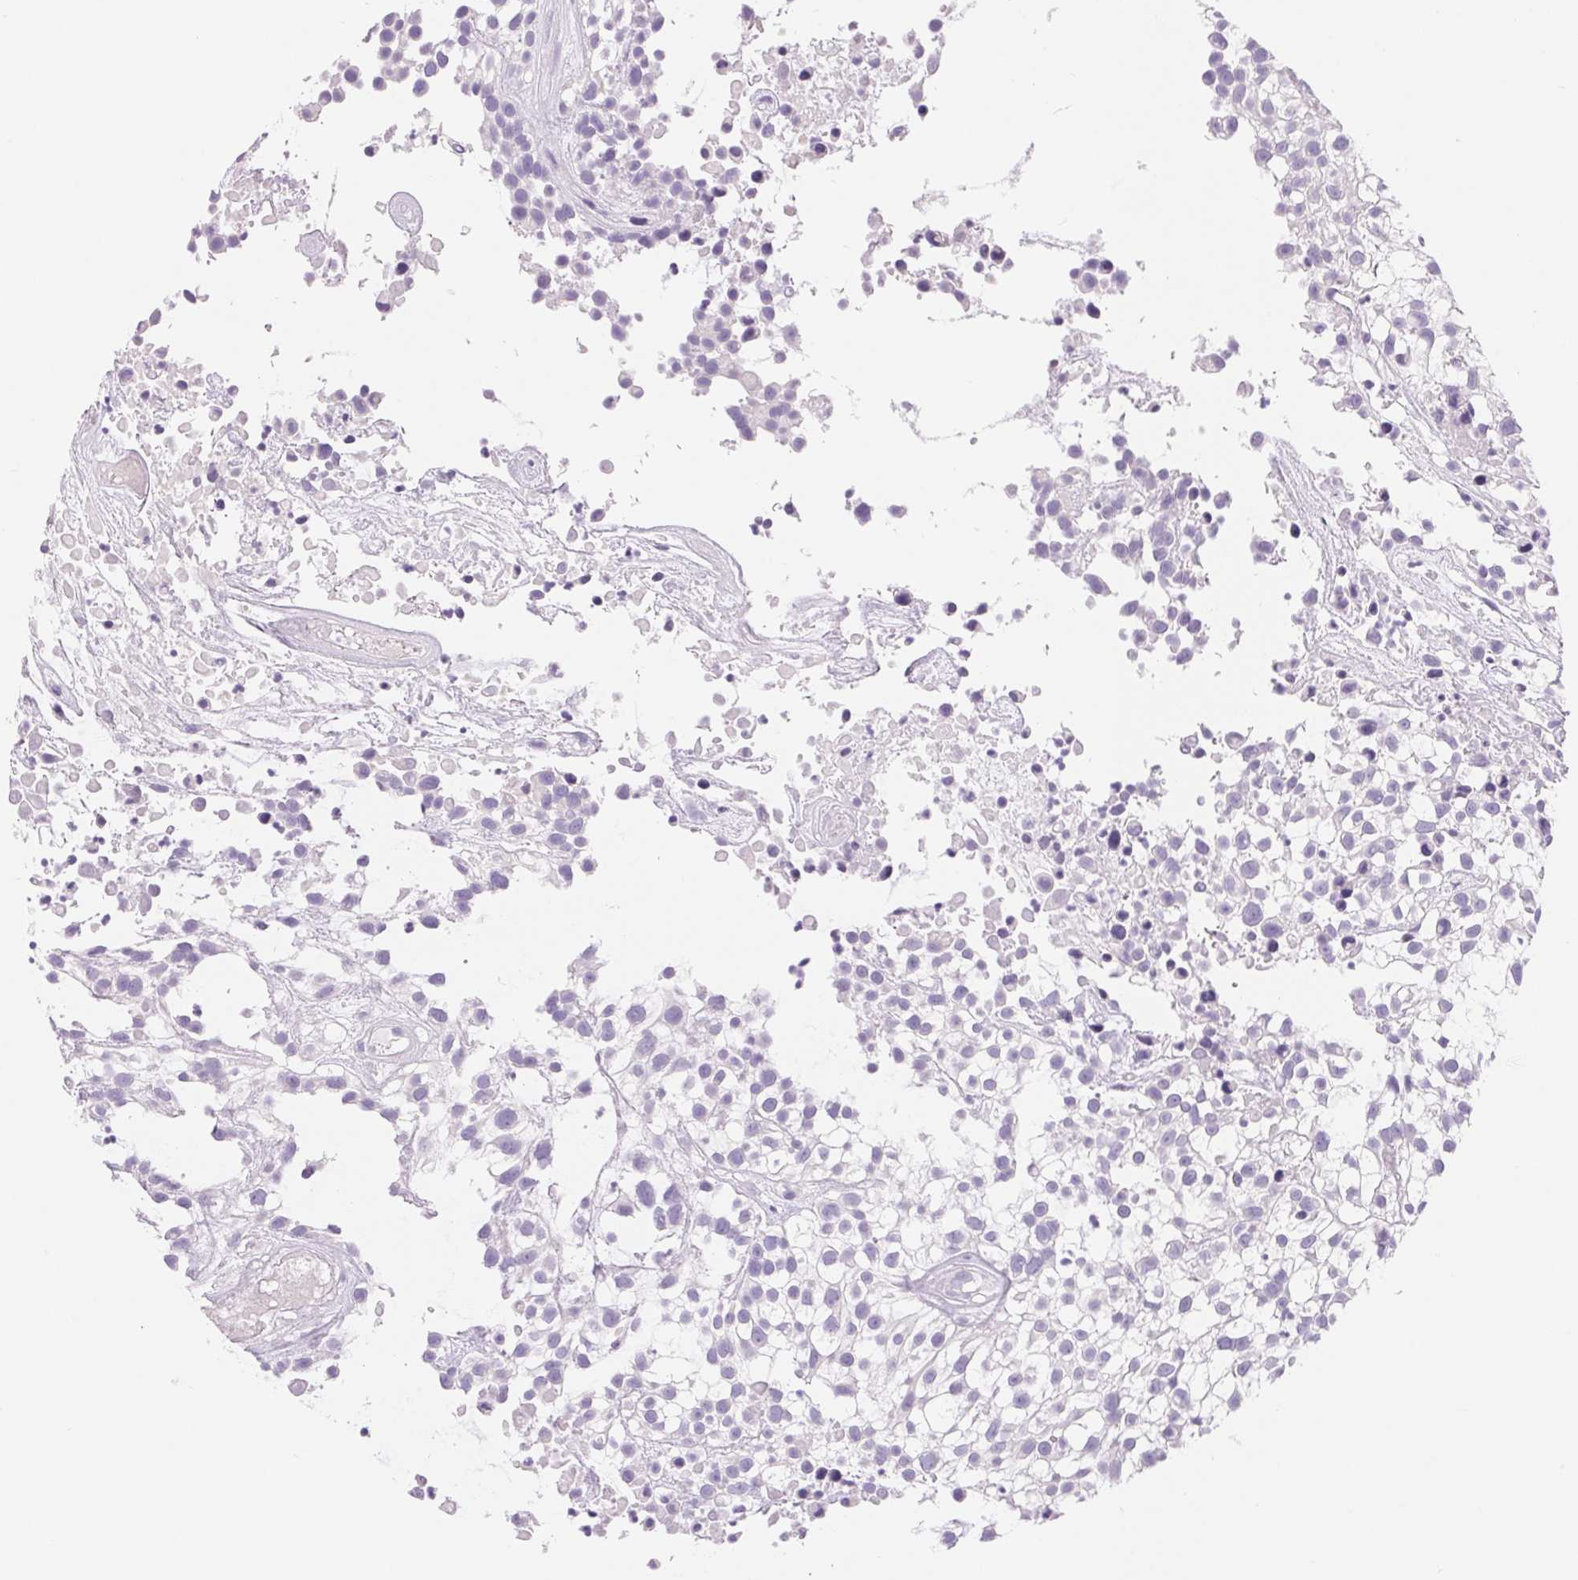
{"staining": {"intensity": "negative", "quantity": "none", "location": "none"}, "tissue": "urothelial cancer", "cell_type": "Tumor cells", "image_type": "cancer", "snomed": [{"axis": "morphology", "description": "Urothelial carcinoma, High grade"}, {"axis": "topography", "description": "Urinary bladder"}], "caption": "DAB (3,3'-diaminobenzidine) immunohistochemical staining of urothelial cancer displays no significant positivity in tumor cells.", "gene": "ASGR2", "patient": {"sex": "male", "age": 56}}